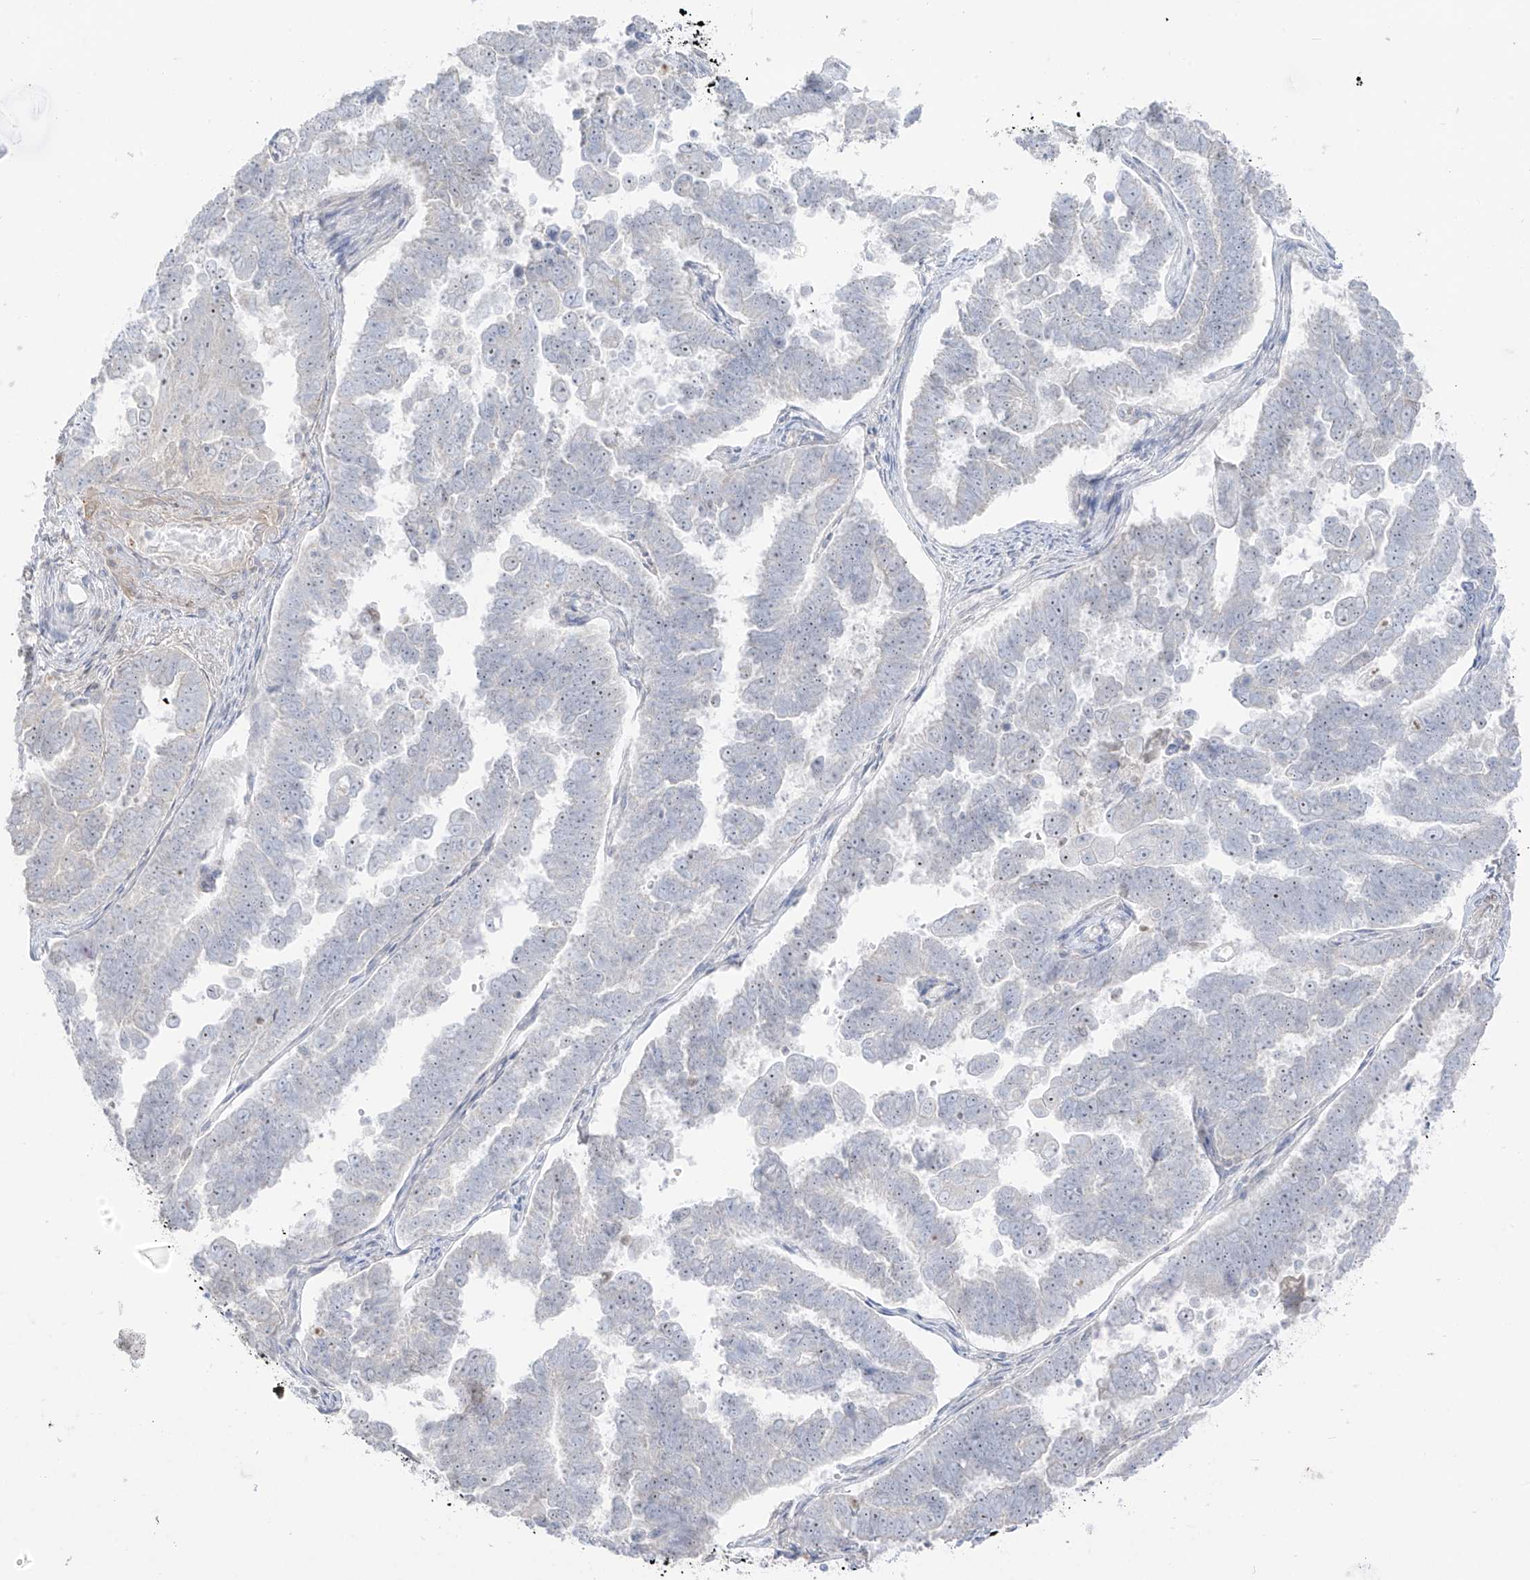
{"staining": {"intensity": "negative", "quantity": "none", "location": "none"}, "tissue": "endometrial cancer", "cell_type": "Tumor cells", "image_type": "cancer", "snomed": [{"axis": "morphology", "description": "Adenocarcinoma, NOS"}, {"axis": "topography", "description": "Endometrium"}], "caption": "IHC micrograph of human endometrial cancer (adenocarcinoma) stained for a protein (brown), which exhibits no positivity in tumor cells.", "gene": "C11orf87", "patient": {"sex": "female", "age": 75}}